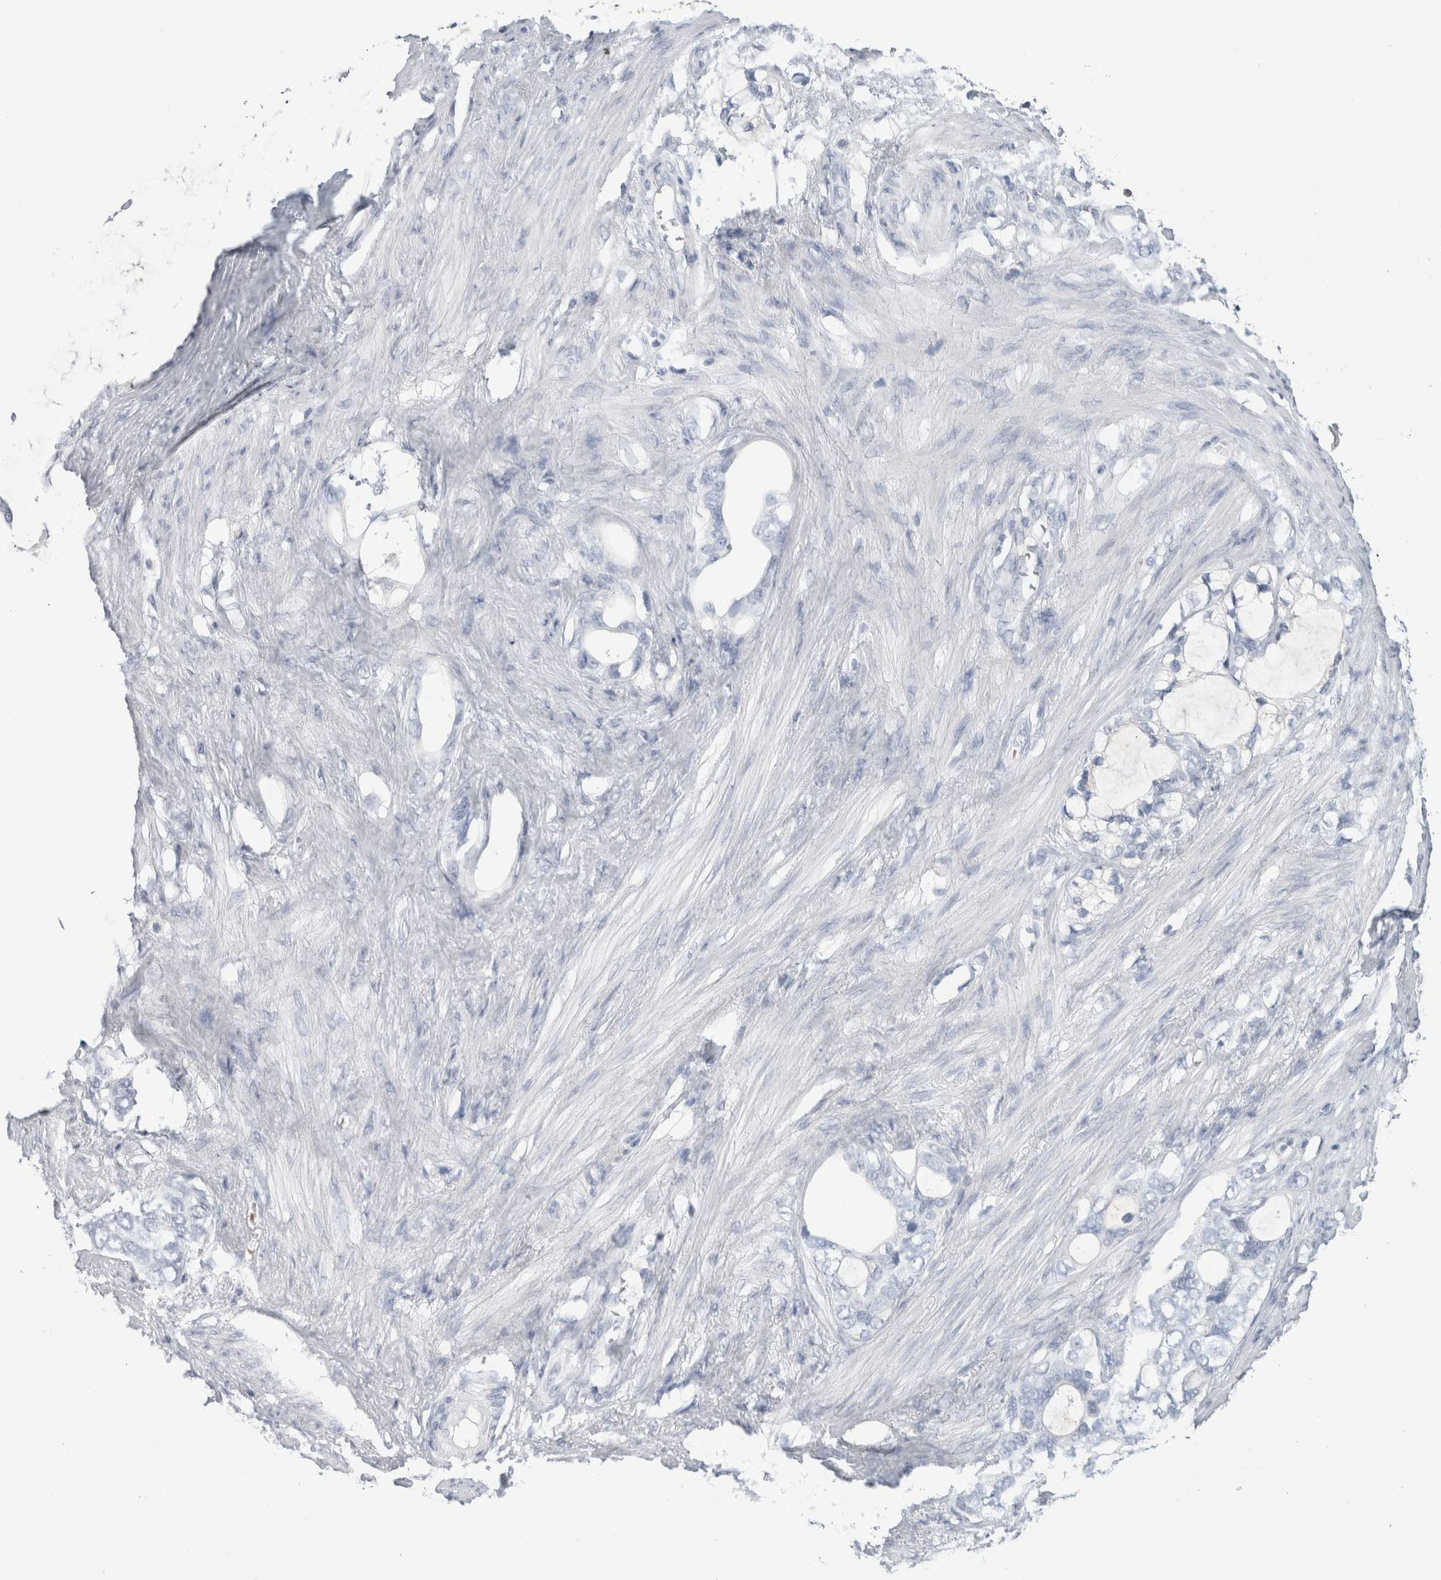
{"staining": {"intensity": "negative", "quantity": "none", "location": "none"}, "tissue": "stomach cancer", "cell_type": "Tumor cells", "image_type": "cancer", "snomed": [{"axis": "morphology", "description": "Adenocarcinoma, NOS"}, {"axis": "topography", "description": "Stomach"}], "caption": "A micrograph of human stomach cancer (adenocarcinoma) is negative for staining in tumor cells.", "gene": "CD38", "patient": {"sex": "female", "age": 75}}